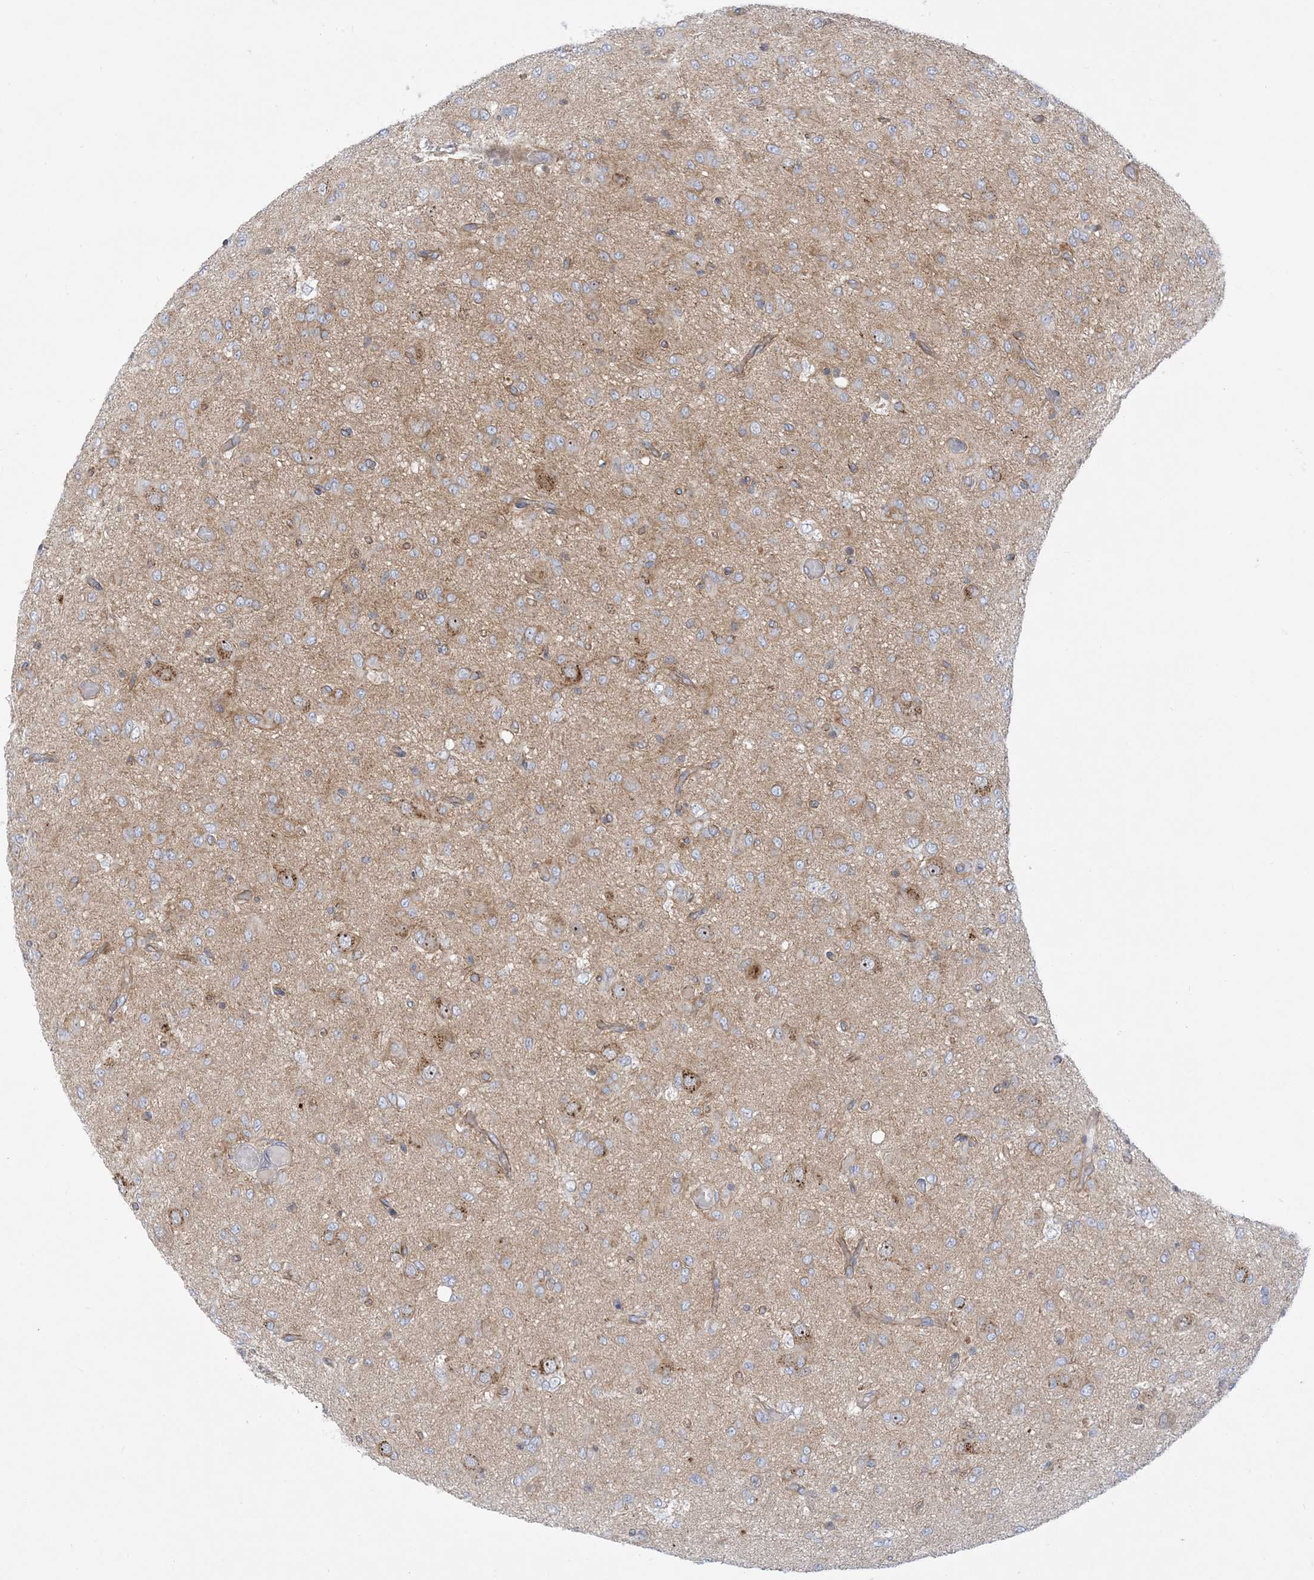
{"staining": {"intensity": "moderate", "quantity": "<25%", "location": "cytoplasmic/membranous,nuclear"}, "tissue": "glioma", "cell_type": "Tumor cells", "image_type": "cancer", "snomed": [{"axis": "morphology", "description": "Glioma, malignant, High grade"}, {"axis": "topography", "description": "Brain"}], "caption": "Immunohistochemical staining of malignant glioma (high-grade) shows low levels of moderate cytoplasmic/membranous and nuclear protein staining in approximately <25% of tumor cells.", "gene": "MARS2", "patient": {"sex": "female", "age": 59}}